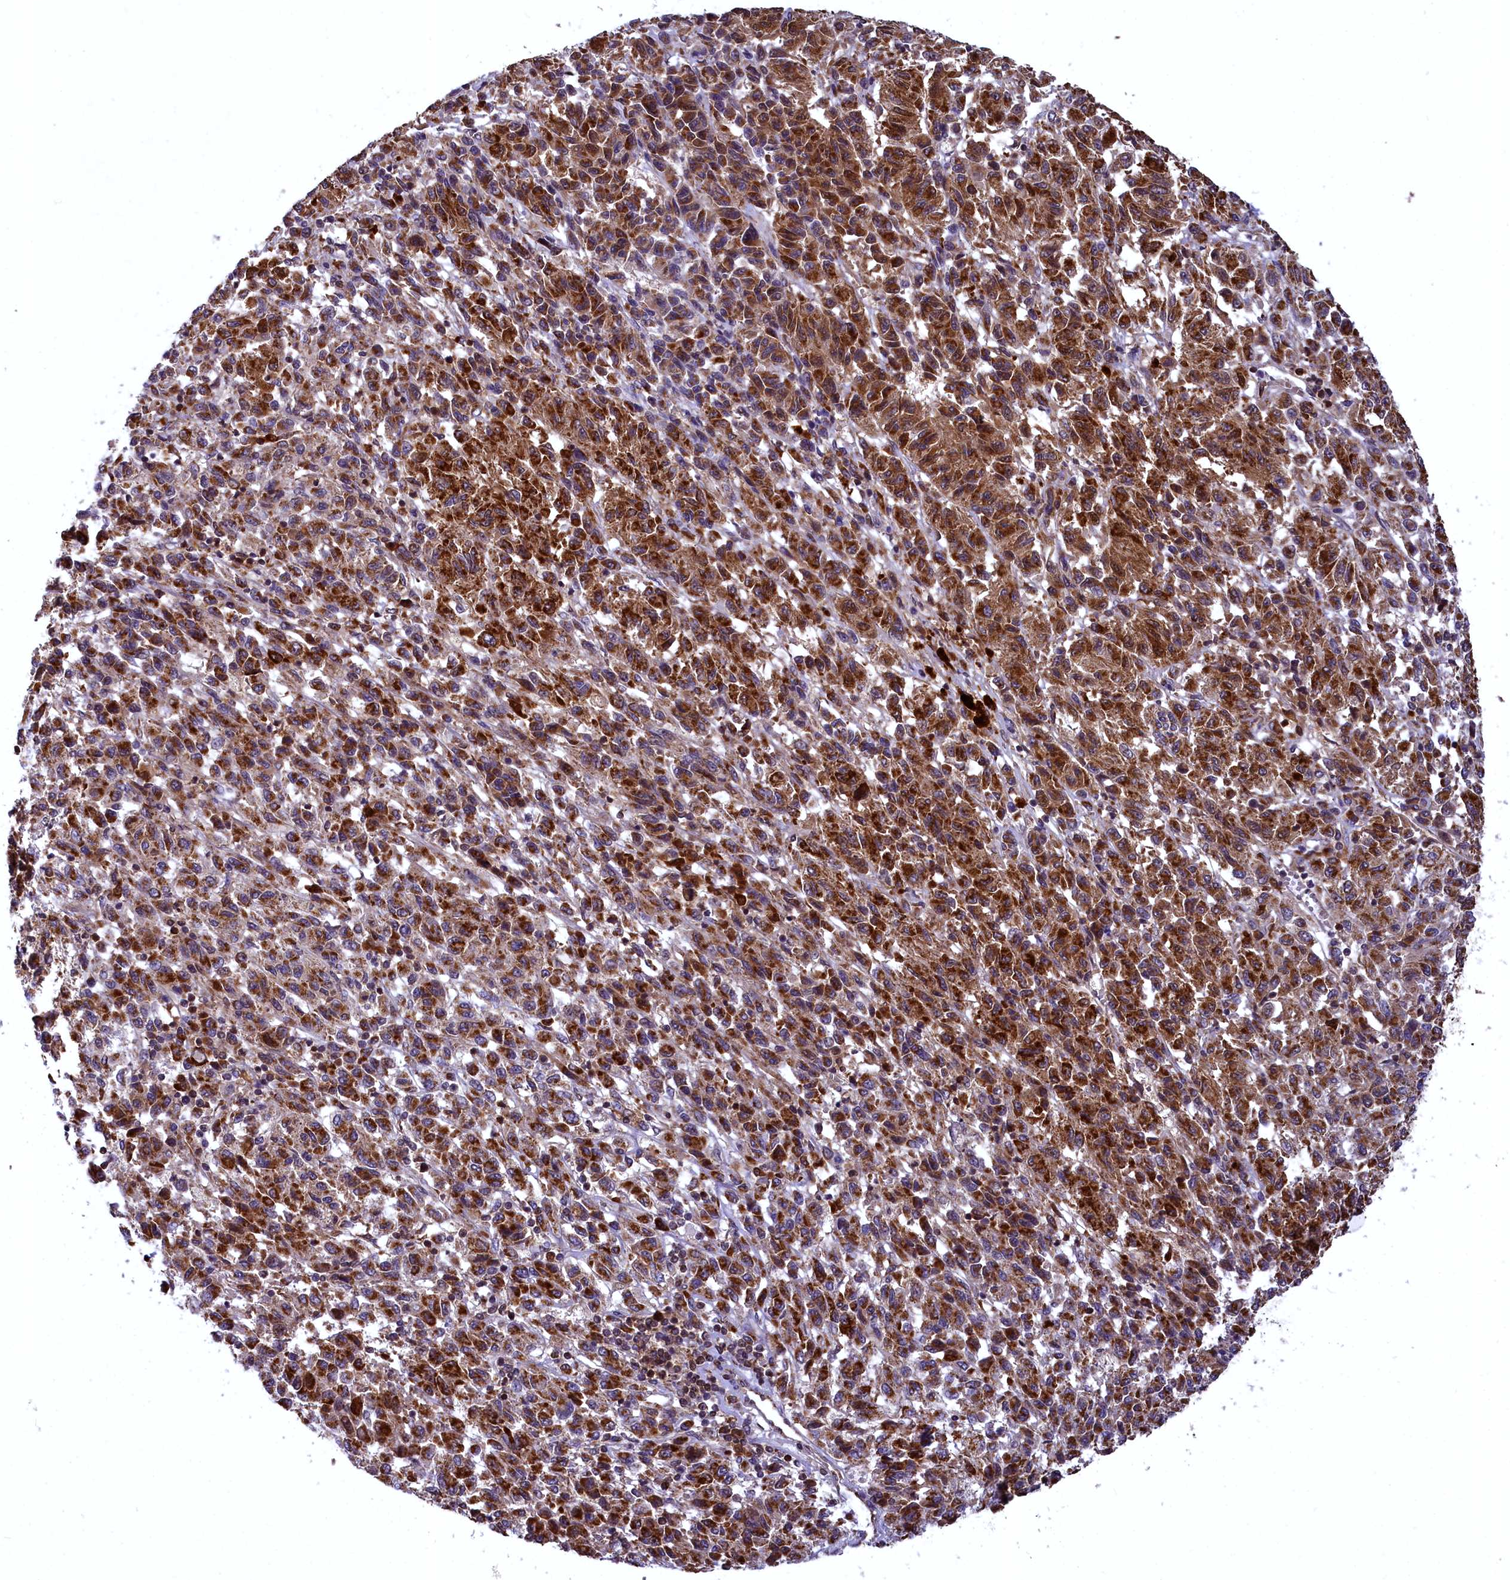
{"staining": {"intensity": "strong", "quantity": ">75%", "location": "cytoplasmic/membranous"}, "tissue": "melanoma", "cell_type": "Tumor cells", "image_type": "cancer", "snomed": [{"axis": "morphology", "description": "Malignant melanoma, Metastatic site"}, {"axis": "topography", "description": "Lung"}], "caption": "A brown stain shows strong cytoplasmic/membranous expression of a protein in melanoma tumor cells.", "gene": "COX17", "patient": {"sex": "male", "age": 64}}